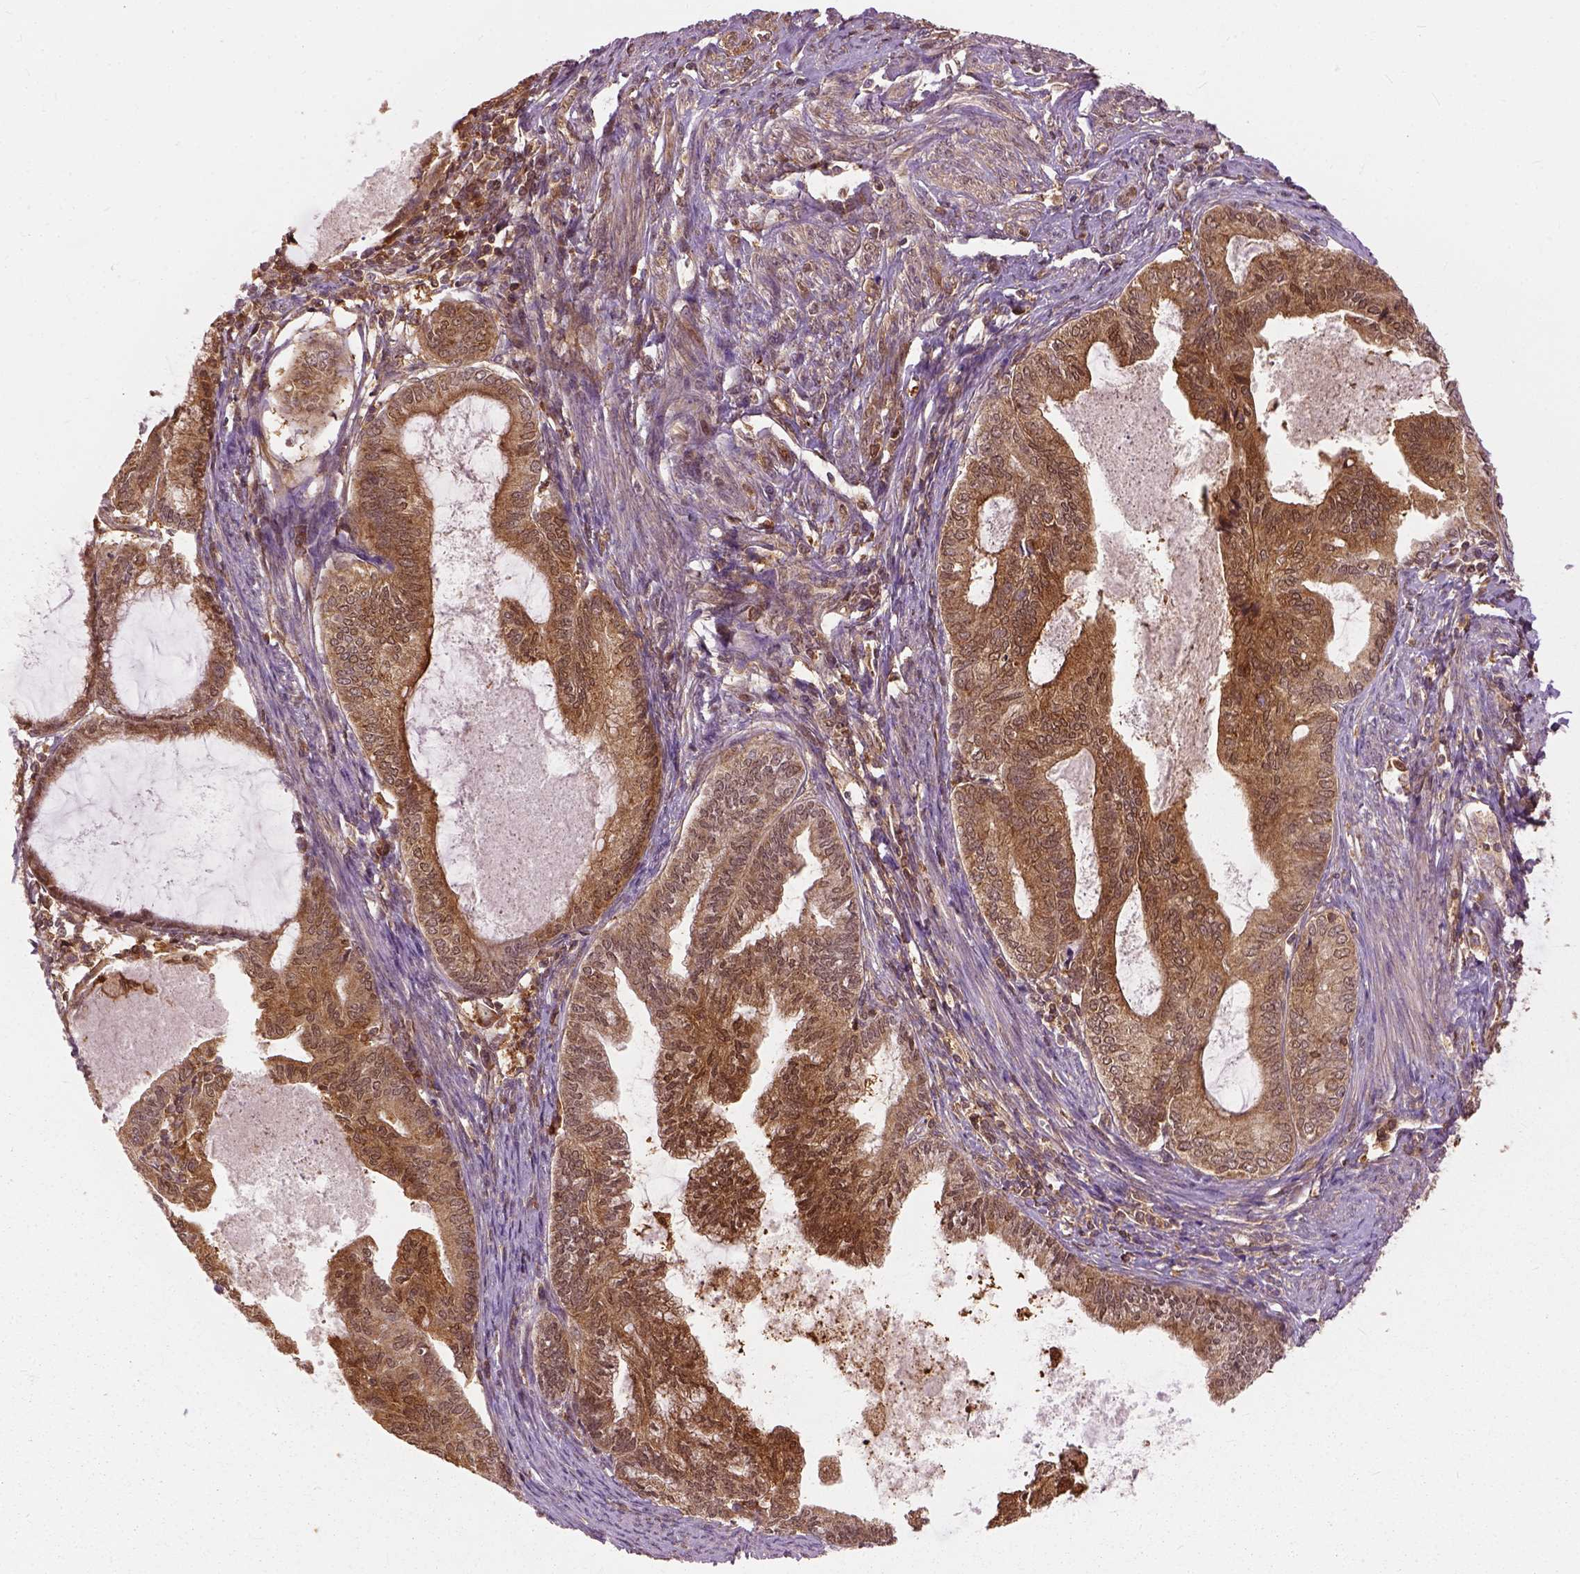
{"staining": {"intensity": "moderate", "quantity": ">75%", "location": "cytoplasmic/membranous"}, "tissue": "endometrial cancer", "cell_type": "Tumor cells", "image_type": "cancer", "snomed": [{"axis": "morphology", "description": "Adenocarcinoma, NOS"}, {"axis": "topography", "description": "Endometrium"}], "caption": "IHC staining of endometrial adenocarcinoma, which exhibits medium levels of moderate cytoplasmic/membranous positivity in about >75% of tumor cells indicating moderate cytoplasmic/membranous protein positivity. The staining was performed using DAB (3,3'-diaminobenzidine) (brown) for protein detection and nuclei were counterstained in hematoxylin (blue).", "gene": "GPI", "patient": {"sex": "female", "age": 86}}